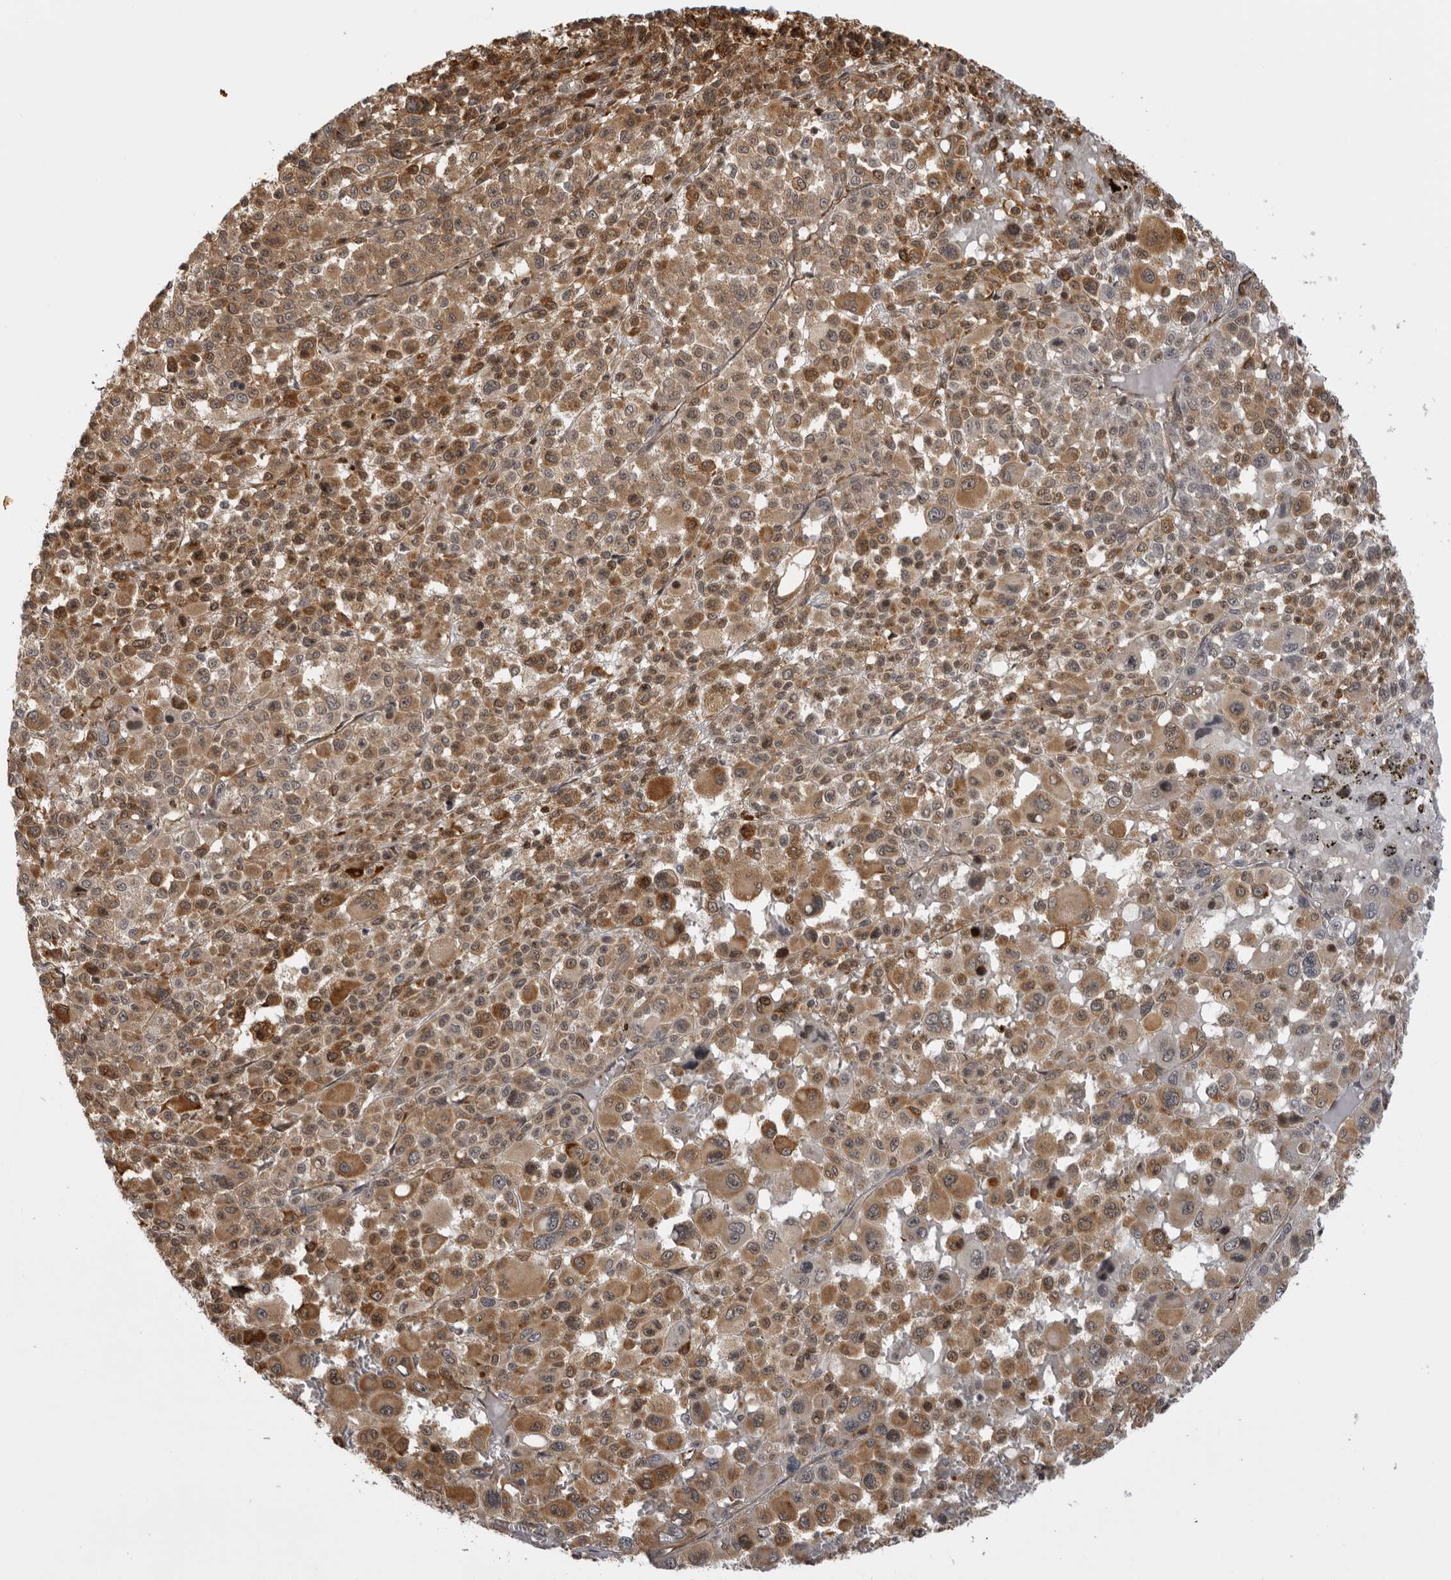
{"staining": {"intensity": "moderate", "quantity": ">75%", "location": "cytoplasmic/membranous"}, "tissue": "melanoma", "cell_type": "Tumor cells", "image_type": "cancer", "snomed": [{"axis": "morphology", "description": "Malignant melanoma, Metastatic site"}, {"axis": "topography", "description": "Skin"}], "caption": "Immunohistochemistry photomicrograph of neoplastic tissue: human melanoma stained using IHC exhibits medium levels of moderate protein expression localized specifically in the cytoplasmic/membranous of tumor cells, appearing as a cytoplasmic/membranous brown color.", "gene": "DNAH14", "patient": {"sex": "female", "age": 74}}